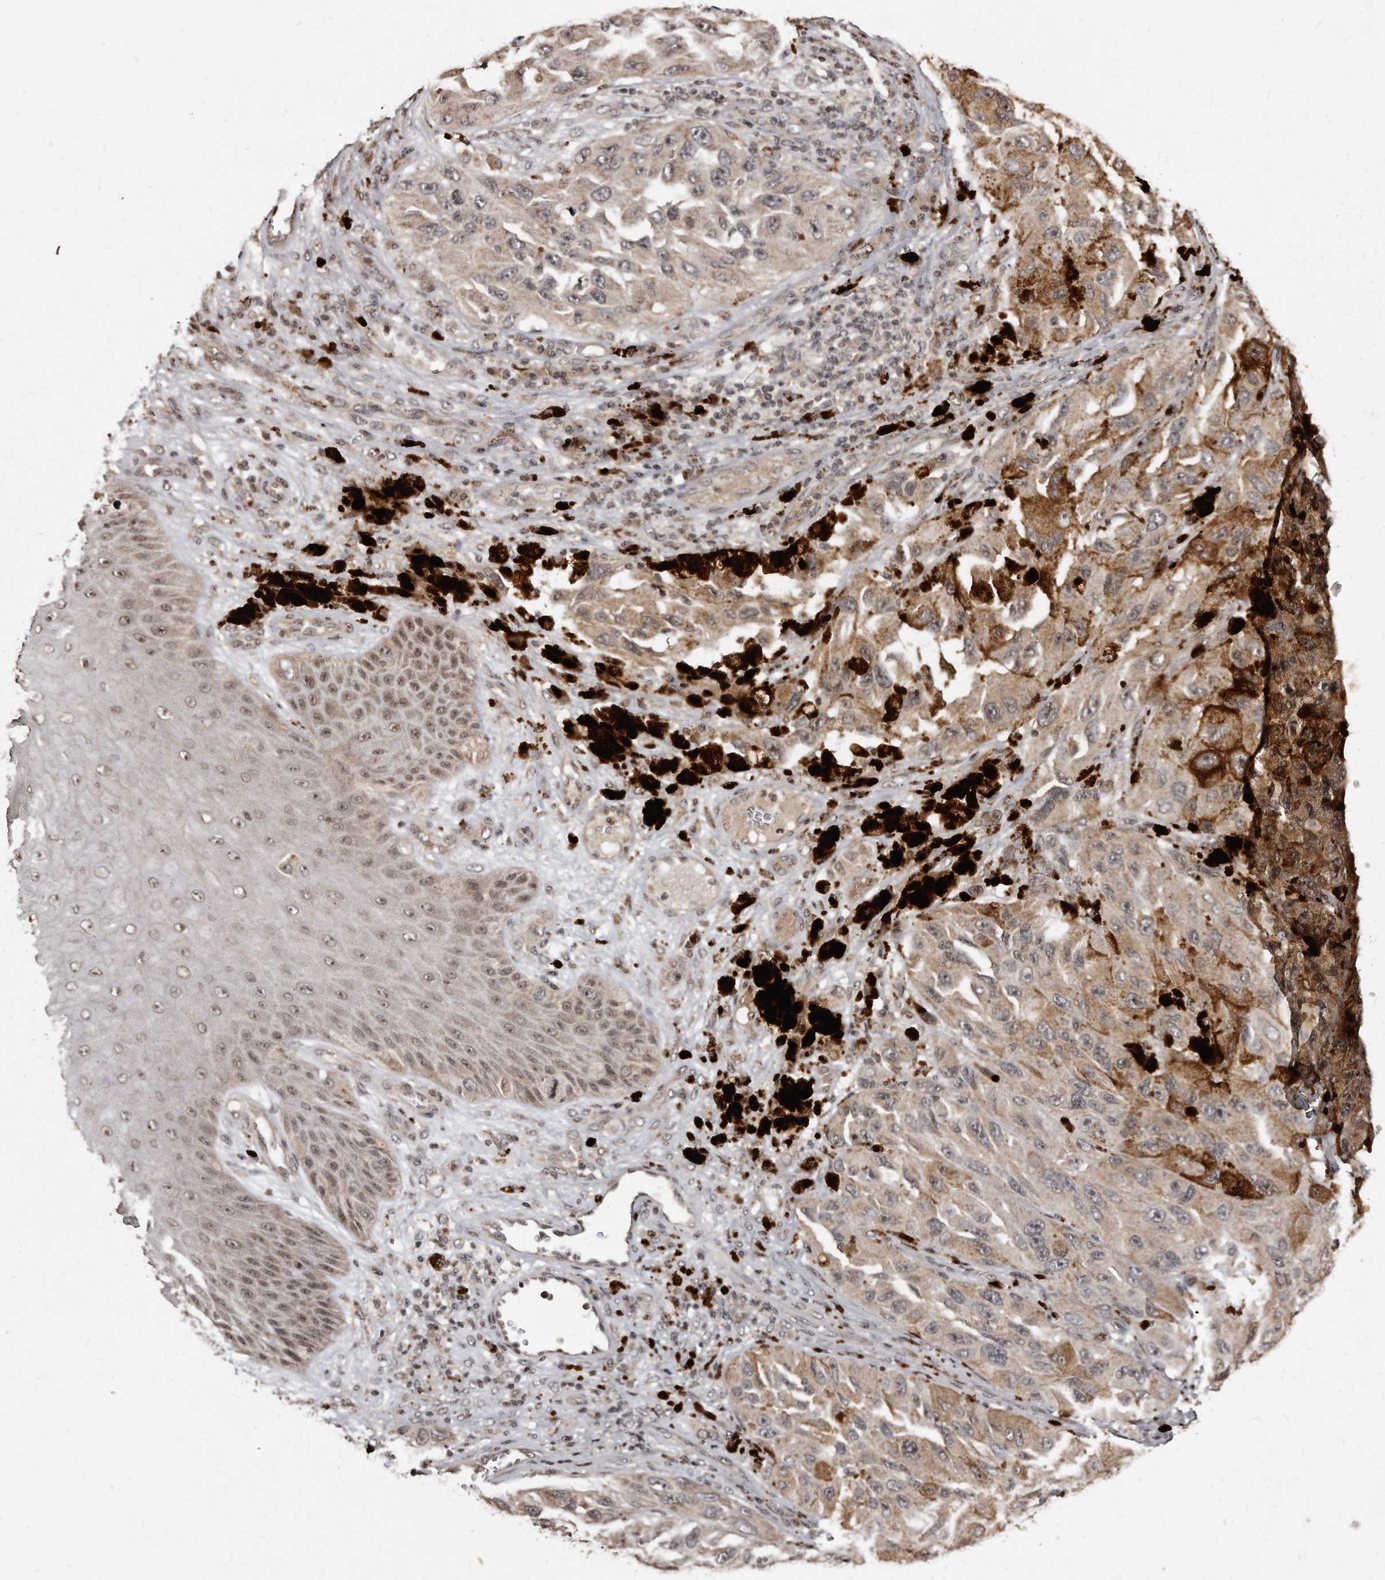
{"staining": {"intensity": "negative", "quantity": "none", "location": "none"}, "tissue": "melanoma", "cell_type": "Tumor cells", "image_type": "cancer", "snomed": [{"axis": "morphology", "description": "Malignant melanoma, NOS"}, {"axis": "topography", "description": "Skin"}], "caption": "IHC image of human malignant melanoma stained for a protein (brown), which exhibits no staining in tumor cells.", "gene": "TSHR", "patient": {"sex": "female", "age": 73}}